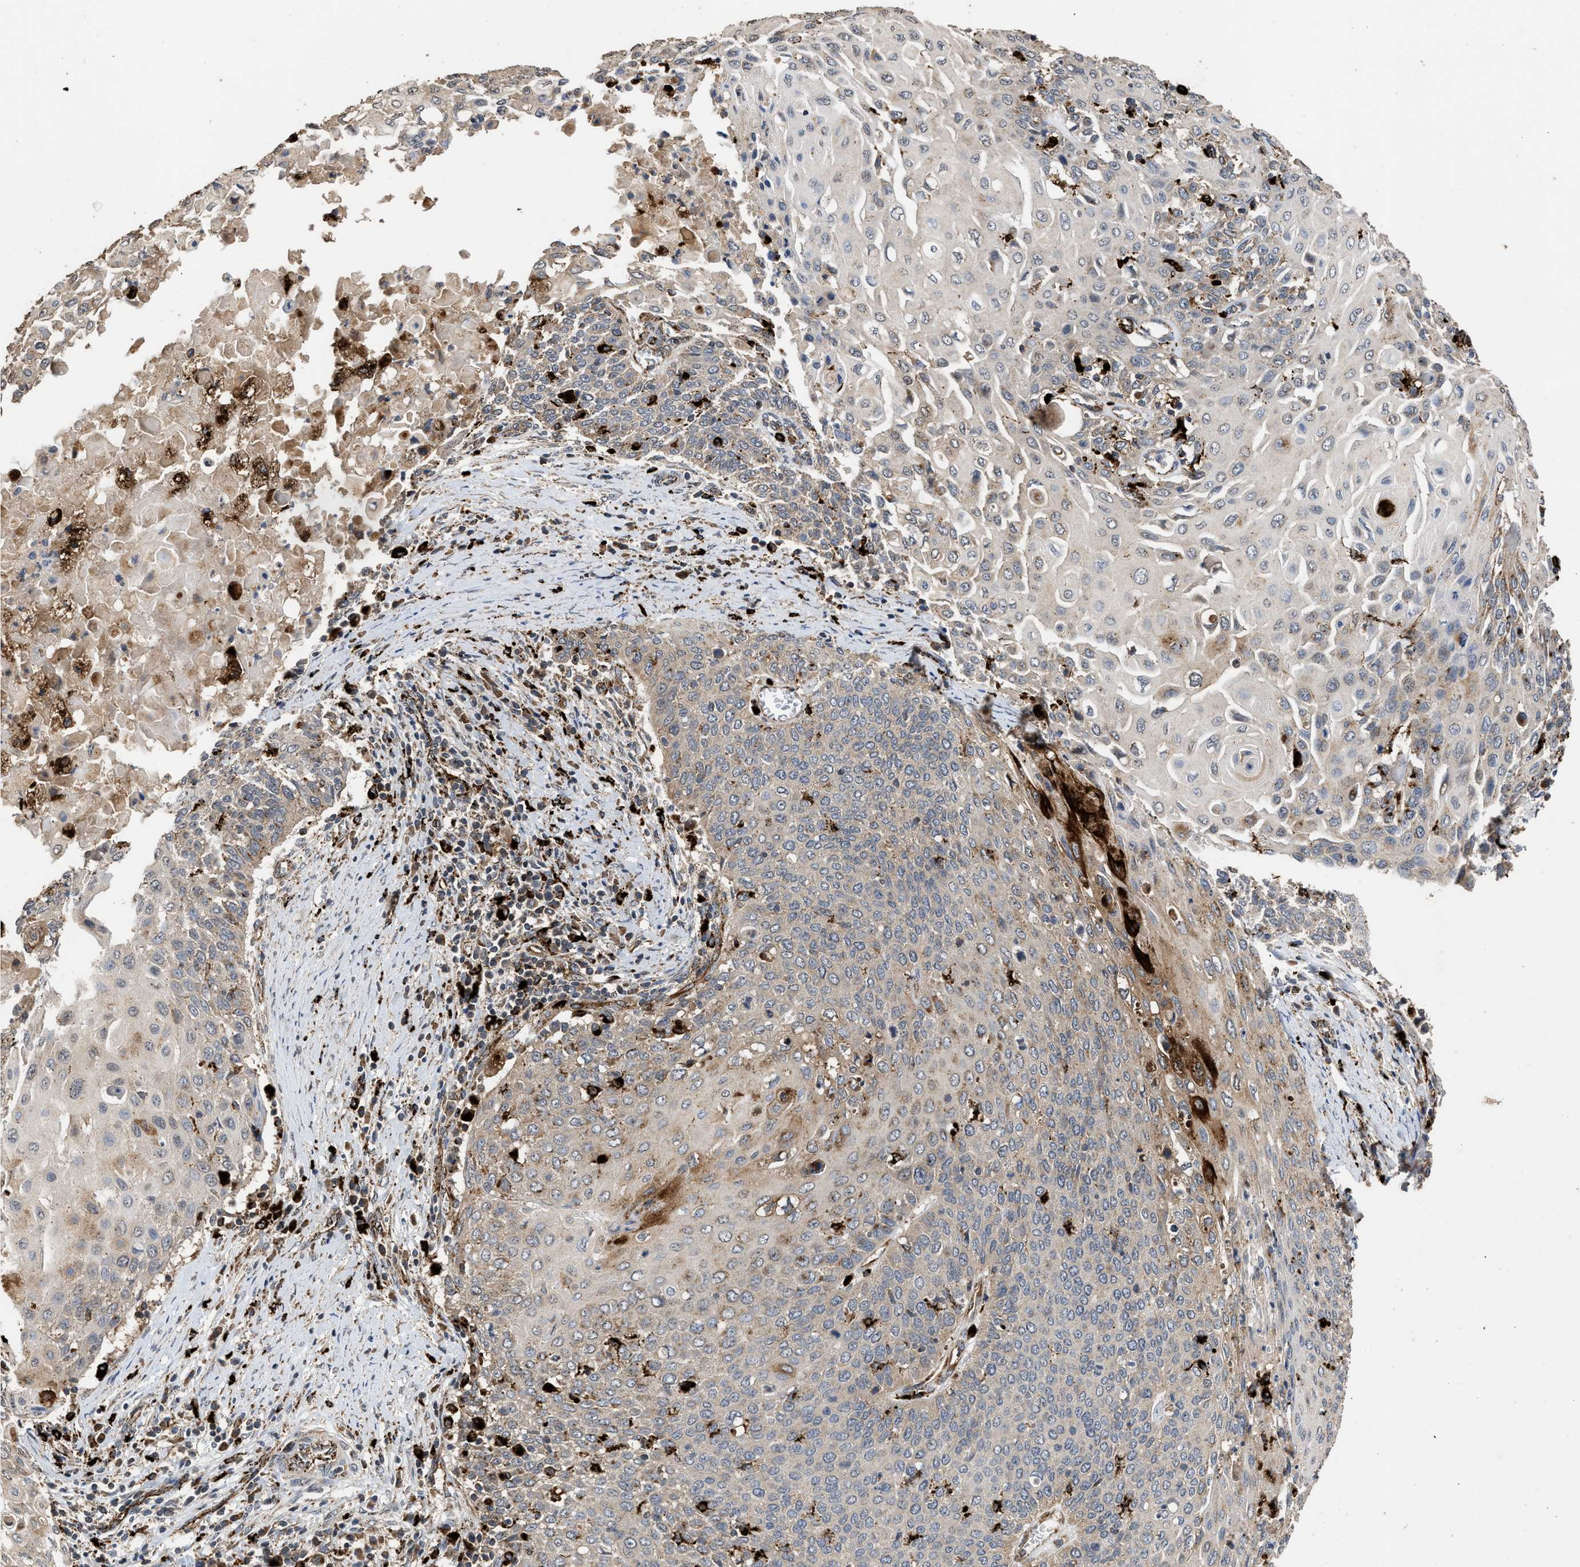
{"staining": {"intensity": "weak", "quantity": "25%-75%", "location": "cytoplasmic/membranous"}, "tissue": "cervical cancer", "cell_type": "Tumor cells", "image_type": "cancer", "snomed": [{"axis": "morphology", "description": "Squamous cell carcinoma, NOS"}, {"axis": "topography", "description": "Cervix"}], "caption": "Protein analysis of cervical cancer tissue demonstrates weak cytoplasmic/membranous positivity in approximately 25%-75% of tumor cells.", "gene": "CTSV", "patient": {"sex": "female", "age": 39}}